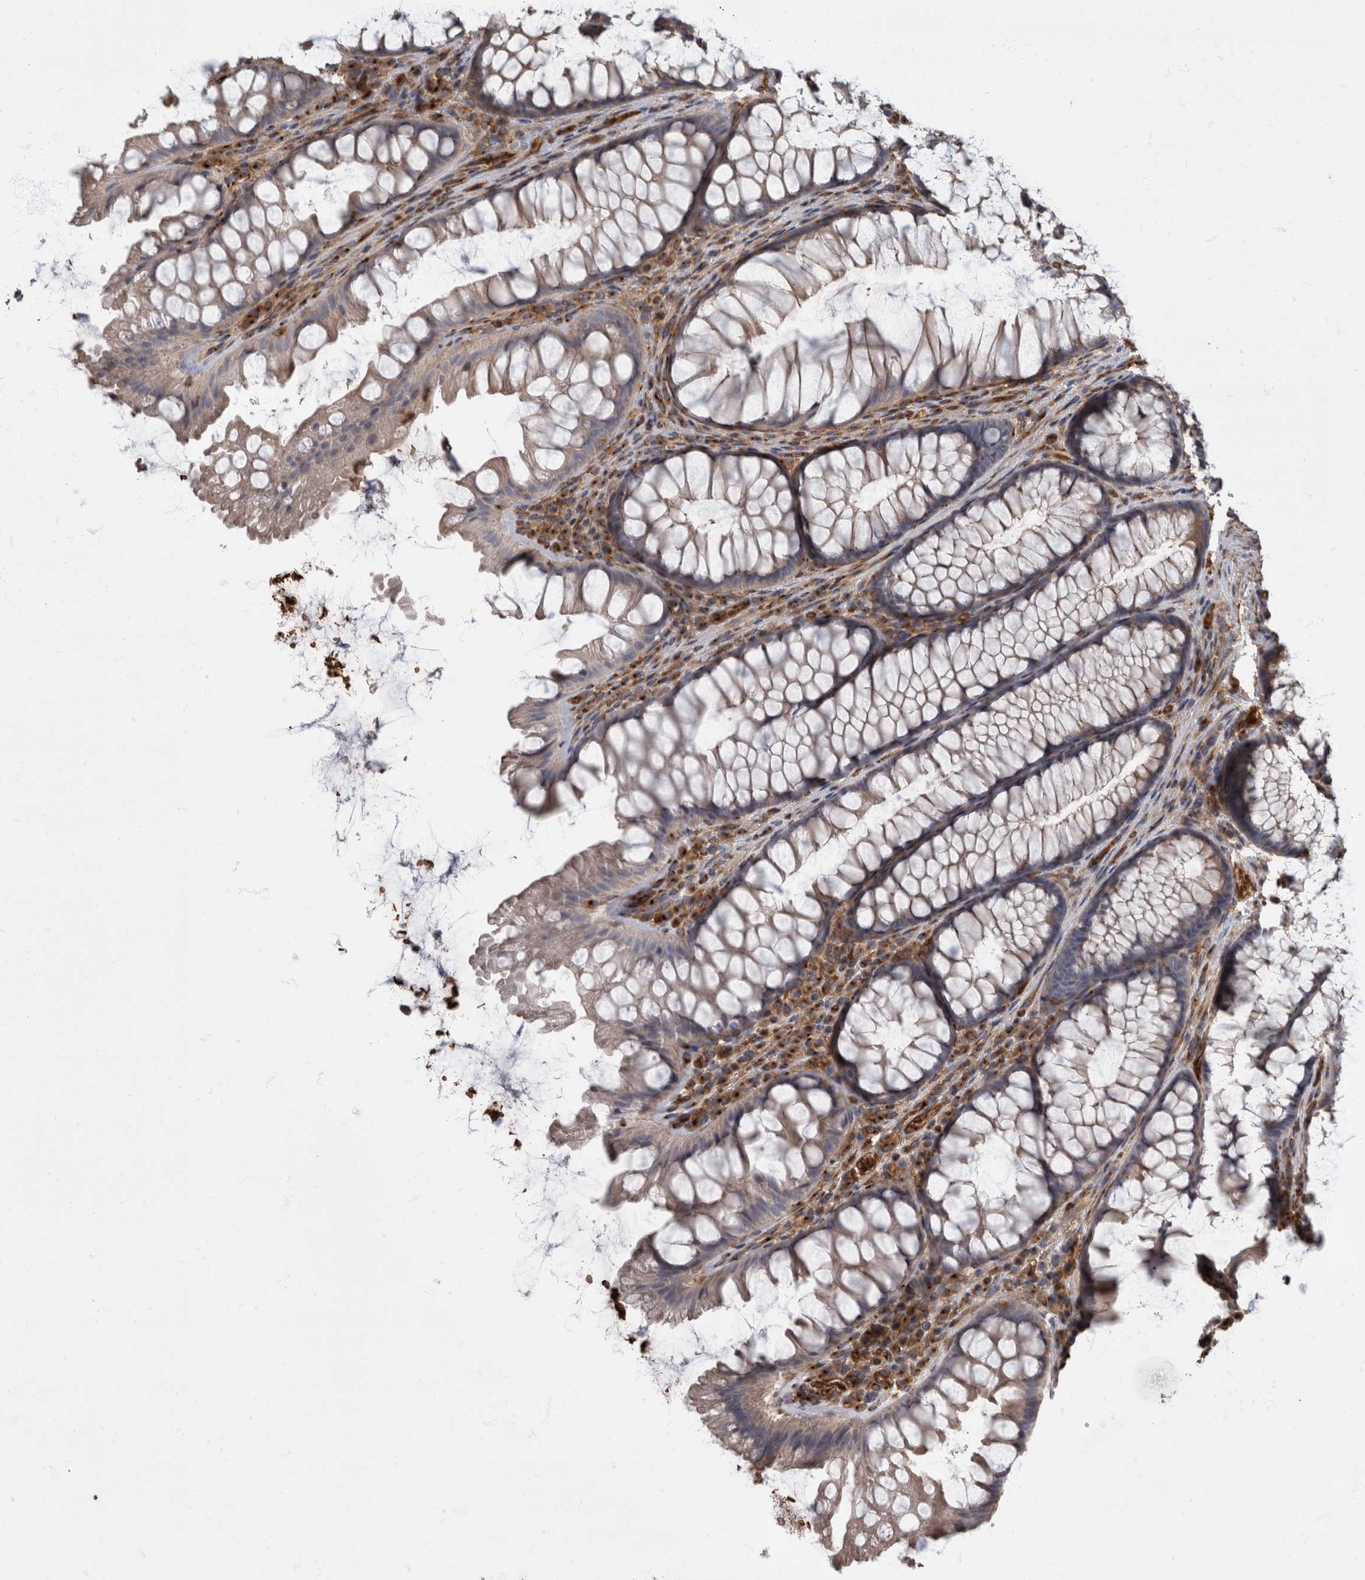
{"staining": {"intensity": "moderate", "quantity": ">75%", "location": "cytoplasmic/membranous"}, "tissue": "colon", "cell_type": "Endothelial cells", "image_type": "normal", "snomed": [{"axis": "morphology", "description": "Normal tissue, NOS"}, {"axis": "topography", "description": "Colon"}], "caption": "Immunohistochemical staining of benign human colon exhibits >75% levels of moderate cytoplasmic/membranous protein positivity in about >75% of endothelial cells. The staining was performed using DAB (3,3'-diaminobenzidine) to visualize the protein expression in brown, while the nuclei were stained in blue with hematoxylin (Magnification: 20x).", "gene": "HOOK3", "patient": {"sex": "female", "age": 62}}